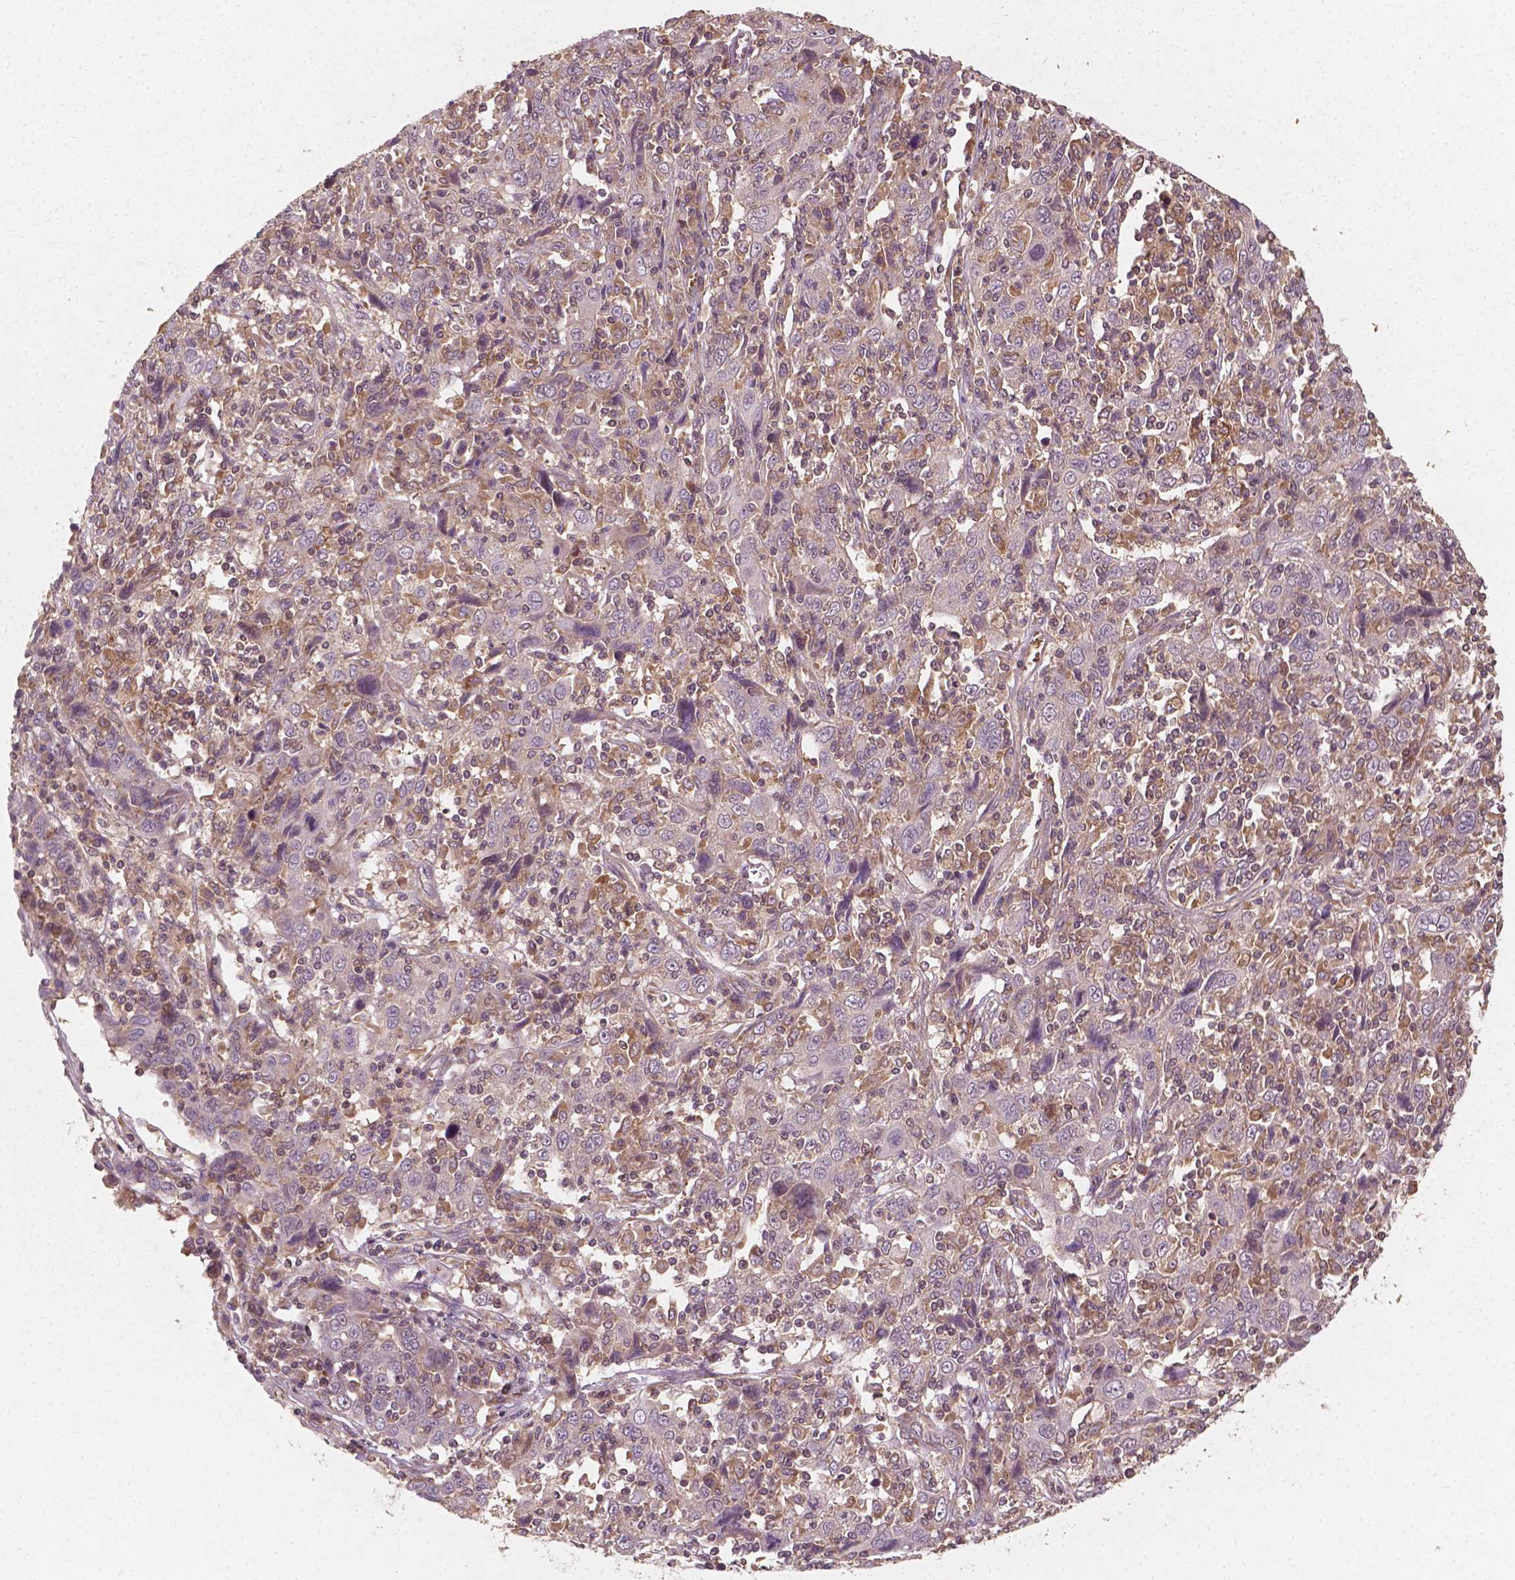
{"staining": {"intensity": "weak", "quantity": "<25%", "location": "cytoplasmic/membranous"}, "tissue": "cervical cancer", "cell_type": "Tumor cells", "image_type": "cancer", "snomed": [{"axis": "morphology", "description": "Squamous cell carcinoma, NOS"}, {"axis": "topography", "description": "Cervix"}], "caption": "This micrograph is of cervical cancer (squamous cell carcinoma) stained with IHC to label a protein in brown with the nuclei are counter-stained blue. There is no positivity in tumor cells.", "gene": "CYFIP2", "patient": {"sex": "female", "age": 46}}